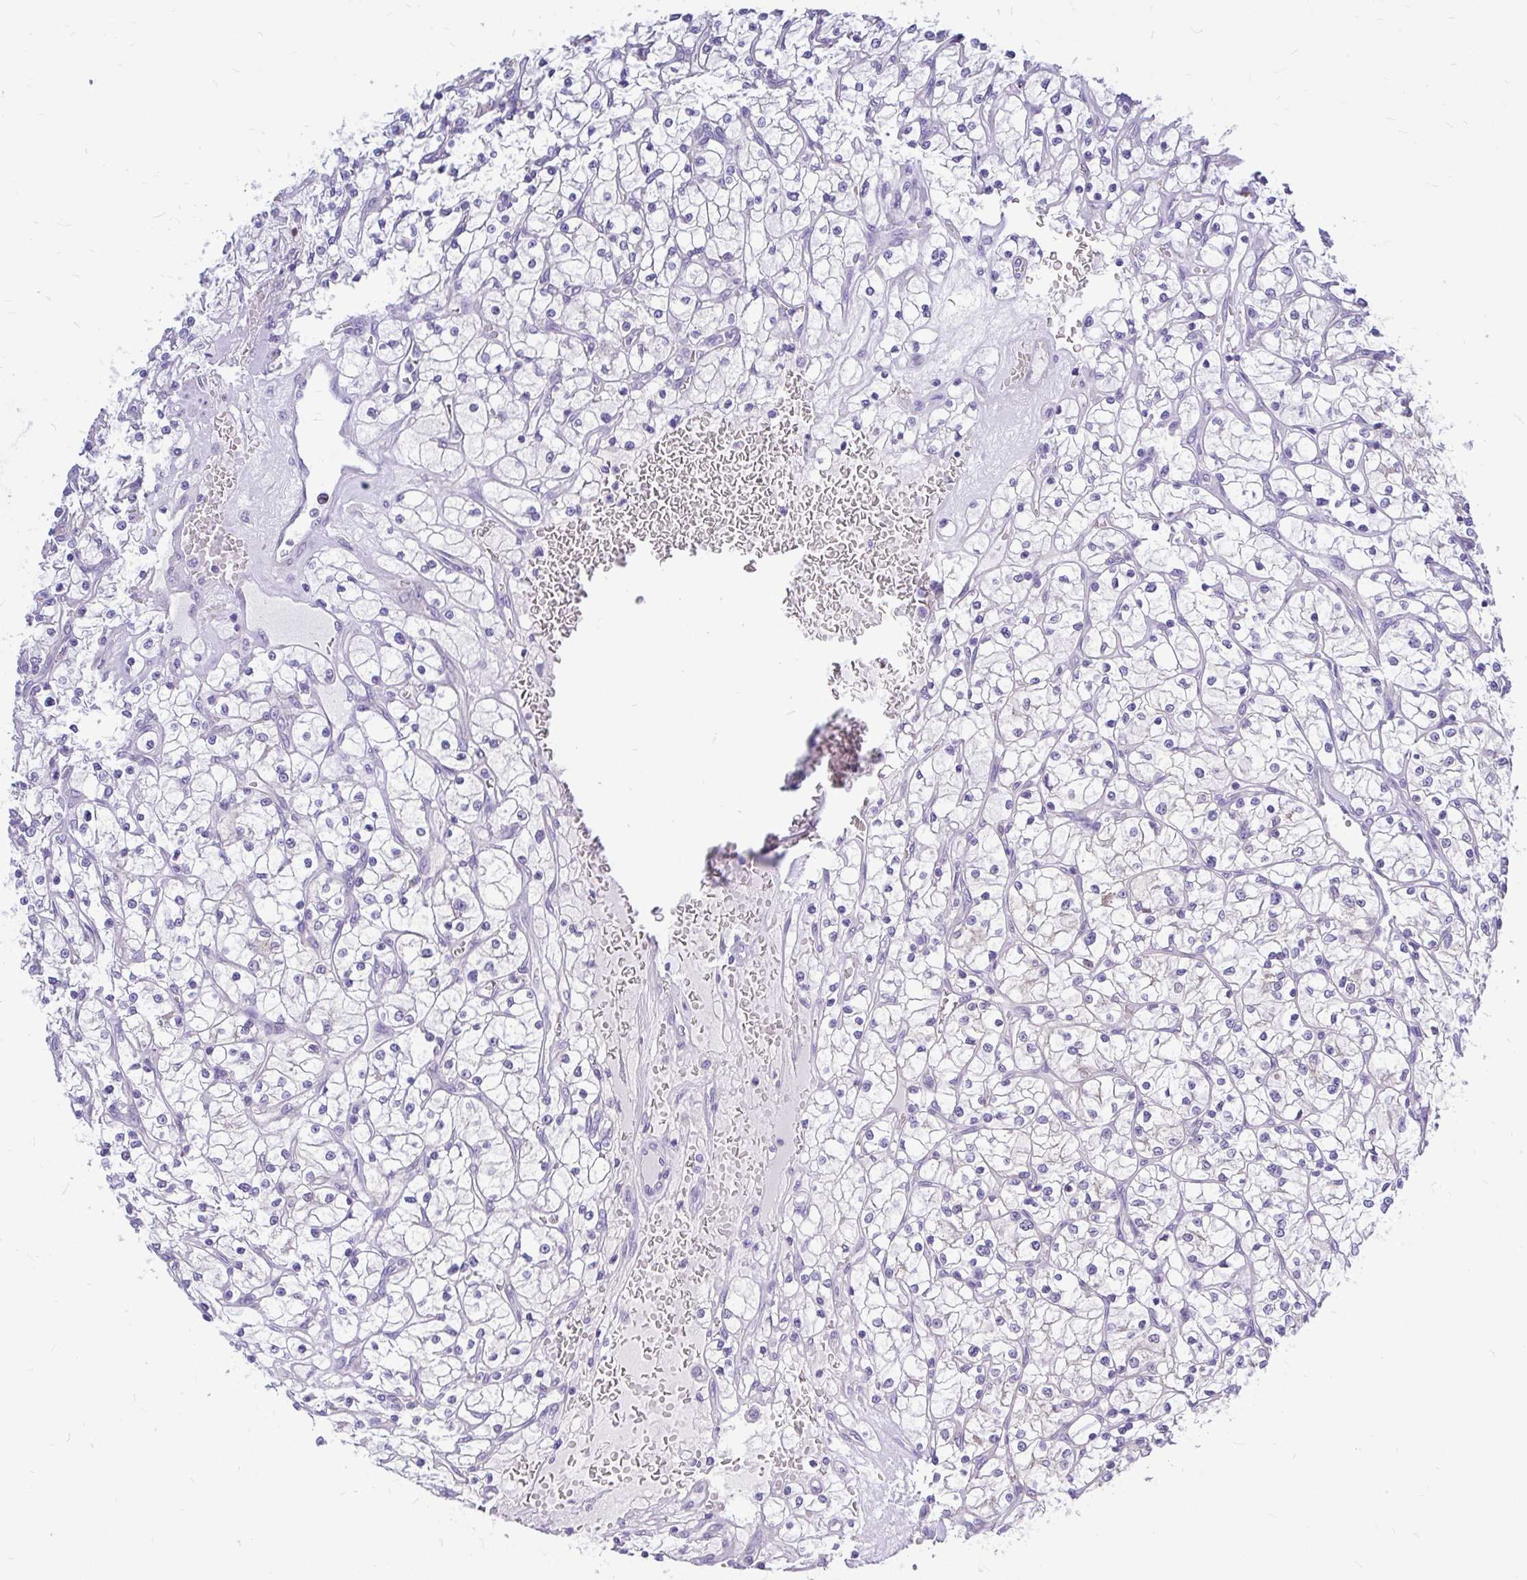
{"staining": {"intensity": "negative", "quantity": "none", "location": "none"}, "tissue": "renal cancer", "cell_type": "Tumor cells", "image_type": "cancer", "snomed": [{"axis": "morphology", "description": "Adenocarcinoma, NOS"}, {"axis": "topography", "description": "Kidney"}], "caption": "Tumor cells are negative for protein expression in human renal adenocarcinoma. (Stains: DAB immunohistochemistry (IHC) with hematoxylin counter stain, Microscopy: brightfield microscopy at high magnification).", "gene": "MAP1LC3A", "patient": {"sex": "female", "age": 64}}